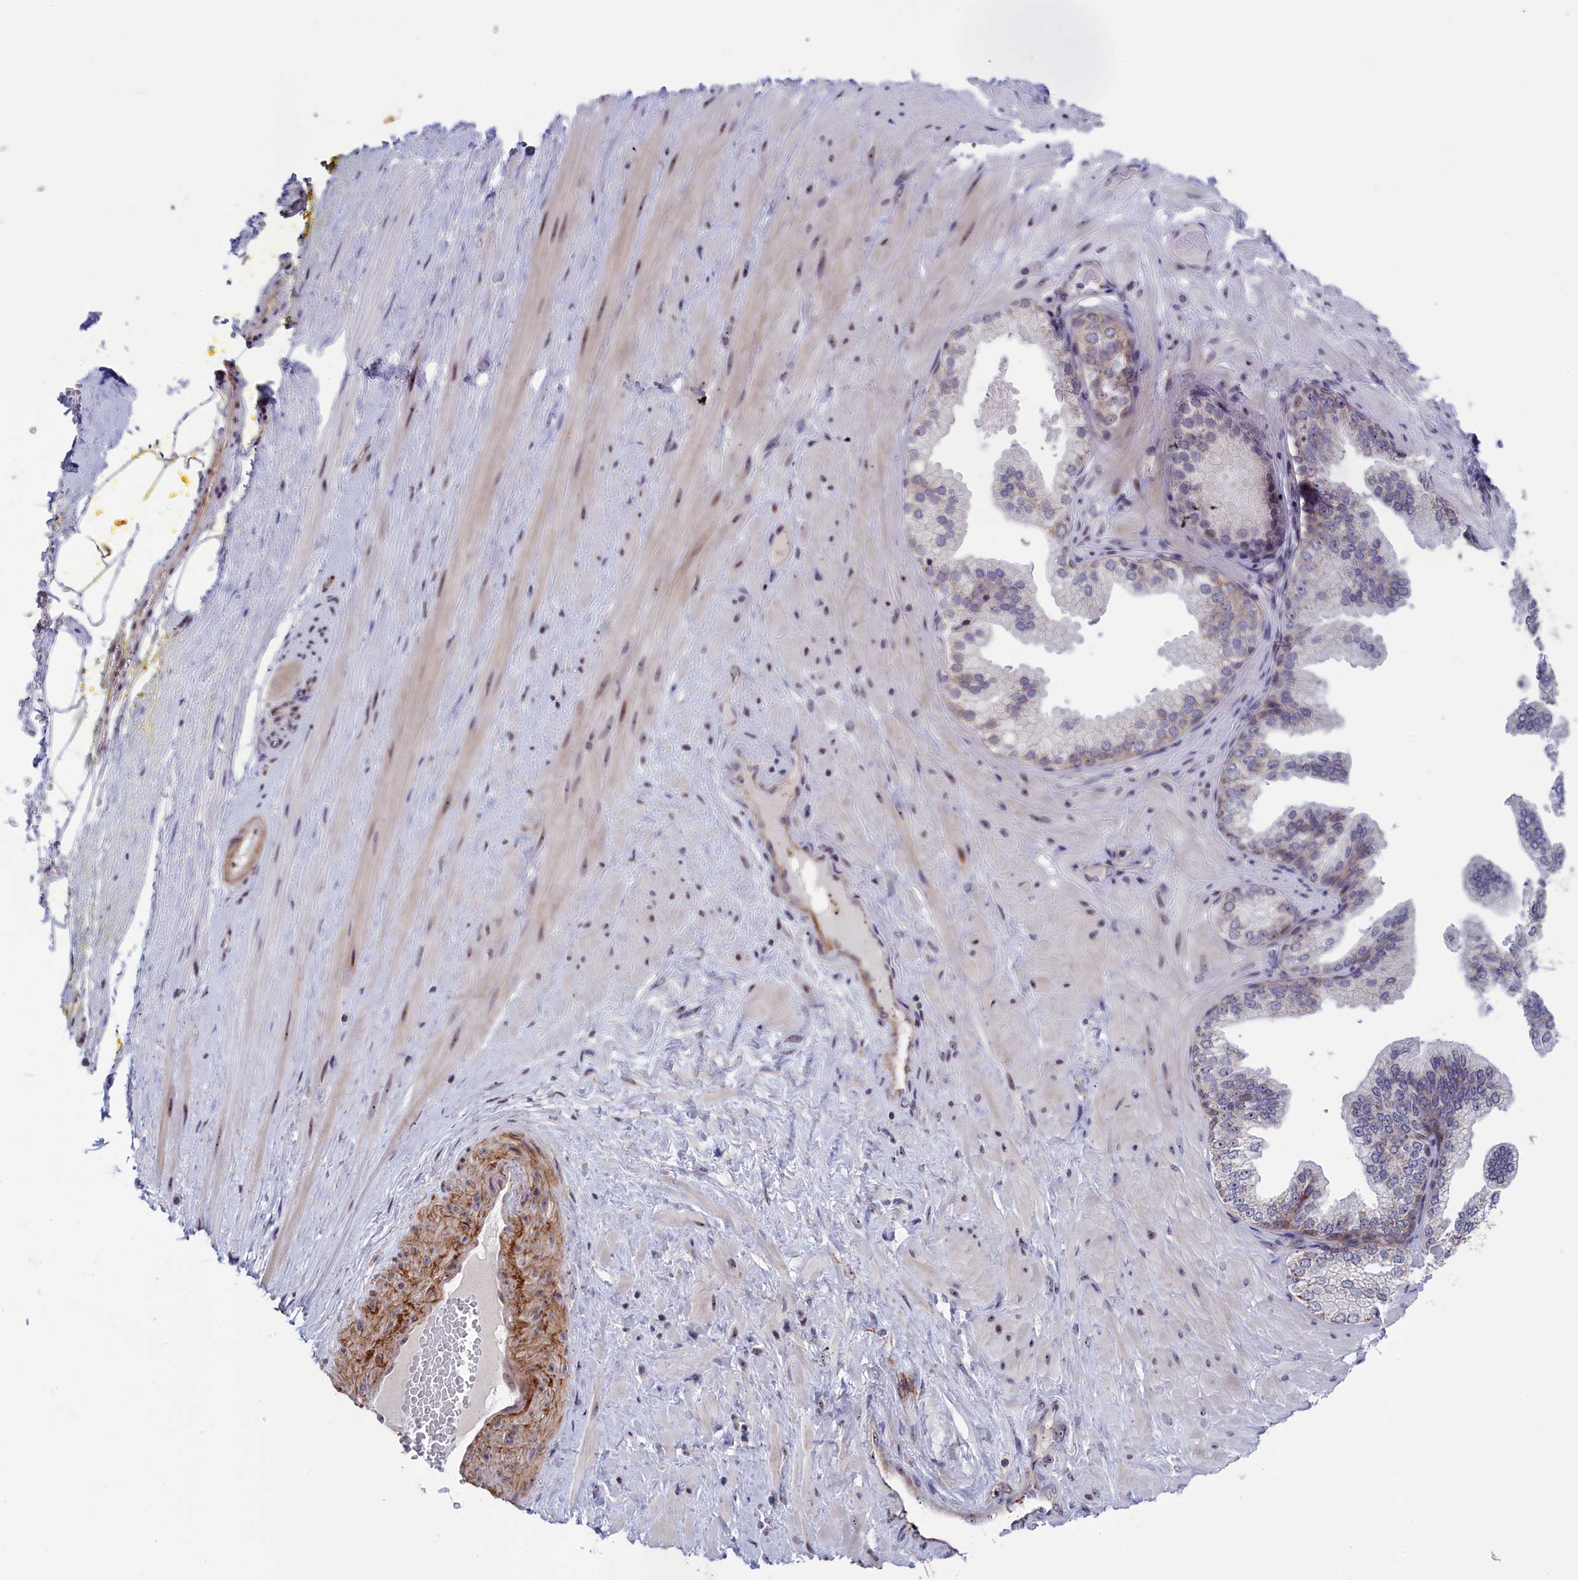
{"staining": {"intensity": "negative", "quantity": "none", "location": "none"}, "tissue": "adipose tissue", "cell_type": "Adipocytes", "image_type": "normal", "snomed": [{"axis": "morphology", "description": "Normal tissue, NOS"}, {"axis": "morphology", "description": "Adenocarcinoma, Low grade"}, {"axis": "topography", "description": "Prostate"}, {"axis": "topography", "description": "Peripheral nerve tissue"}], "caption": "DAB (3,3'-diaminobenzidine) immunohistochemical staining of unremarkable adipose tissue displays no significant staining in adipocytes.", "gene": "PPAN", "patient": {"sex": "male", "age": 63}}